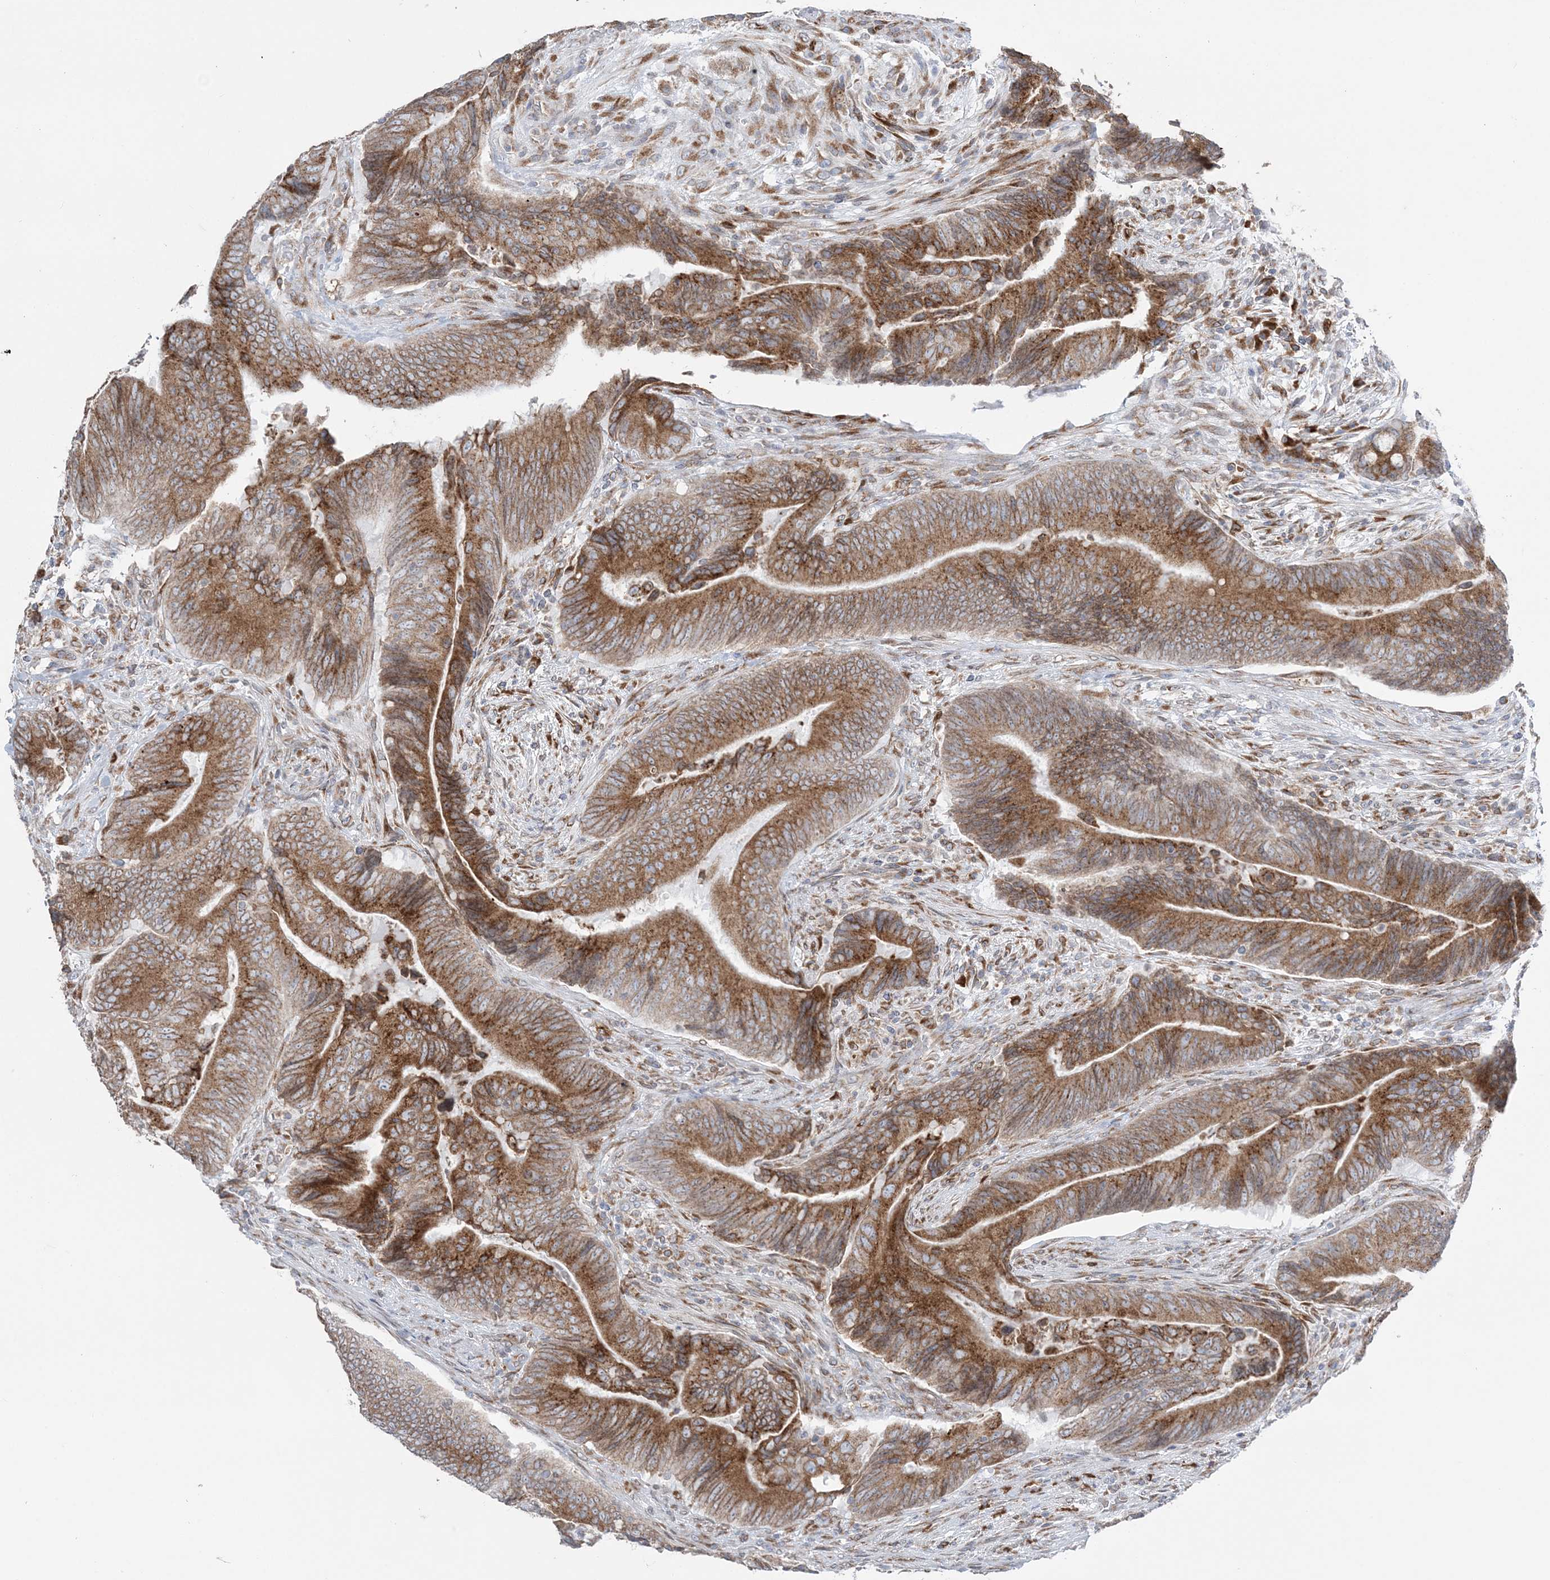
{"staining": {"intensity": "moderate", "quantity": ">75%", "location": "cytoplasmic/membranous"}, "tissue": "colorectal cancer", "cell_type": "Tumor cells", "image_type": "cancer", "snomed": [{"axis": "morphology", "description": "Normal tissue, NOS"}, {"axis": "morphology", "description": "Adenocarcinoma, NOS"}, {"axis": "topography", "description": "Colon"}], "caption": "DAB immunohistochemical staining of human colorectal cancer (adenocarcinoma) displays moderate cytoplasmic/membranous protein expression in about >75% of tumor cells.", "gene": "TMED10", "patient": {"sex": "male", "age": 56}}